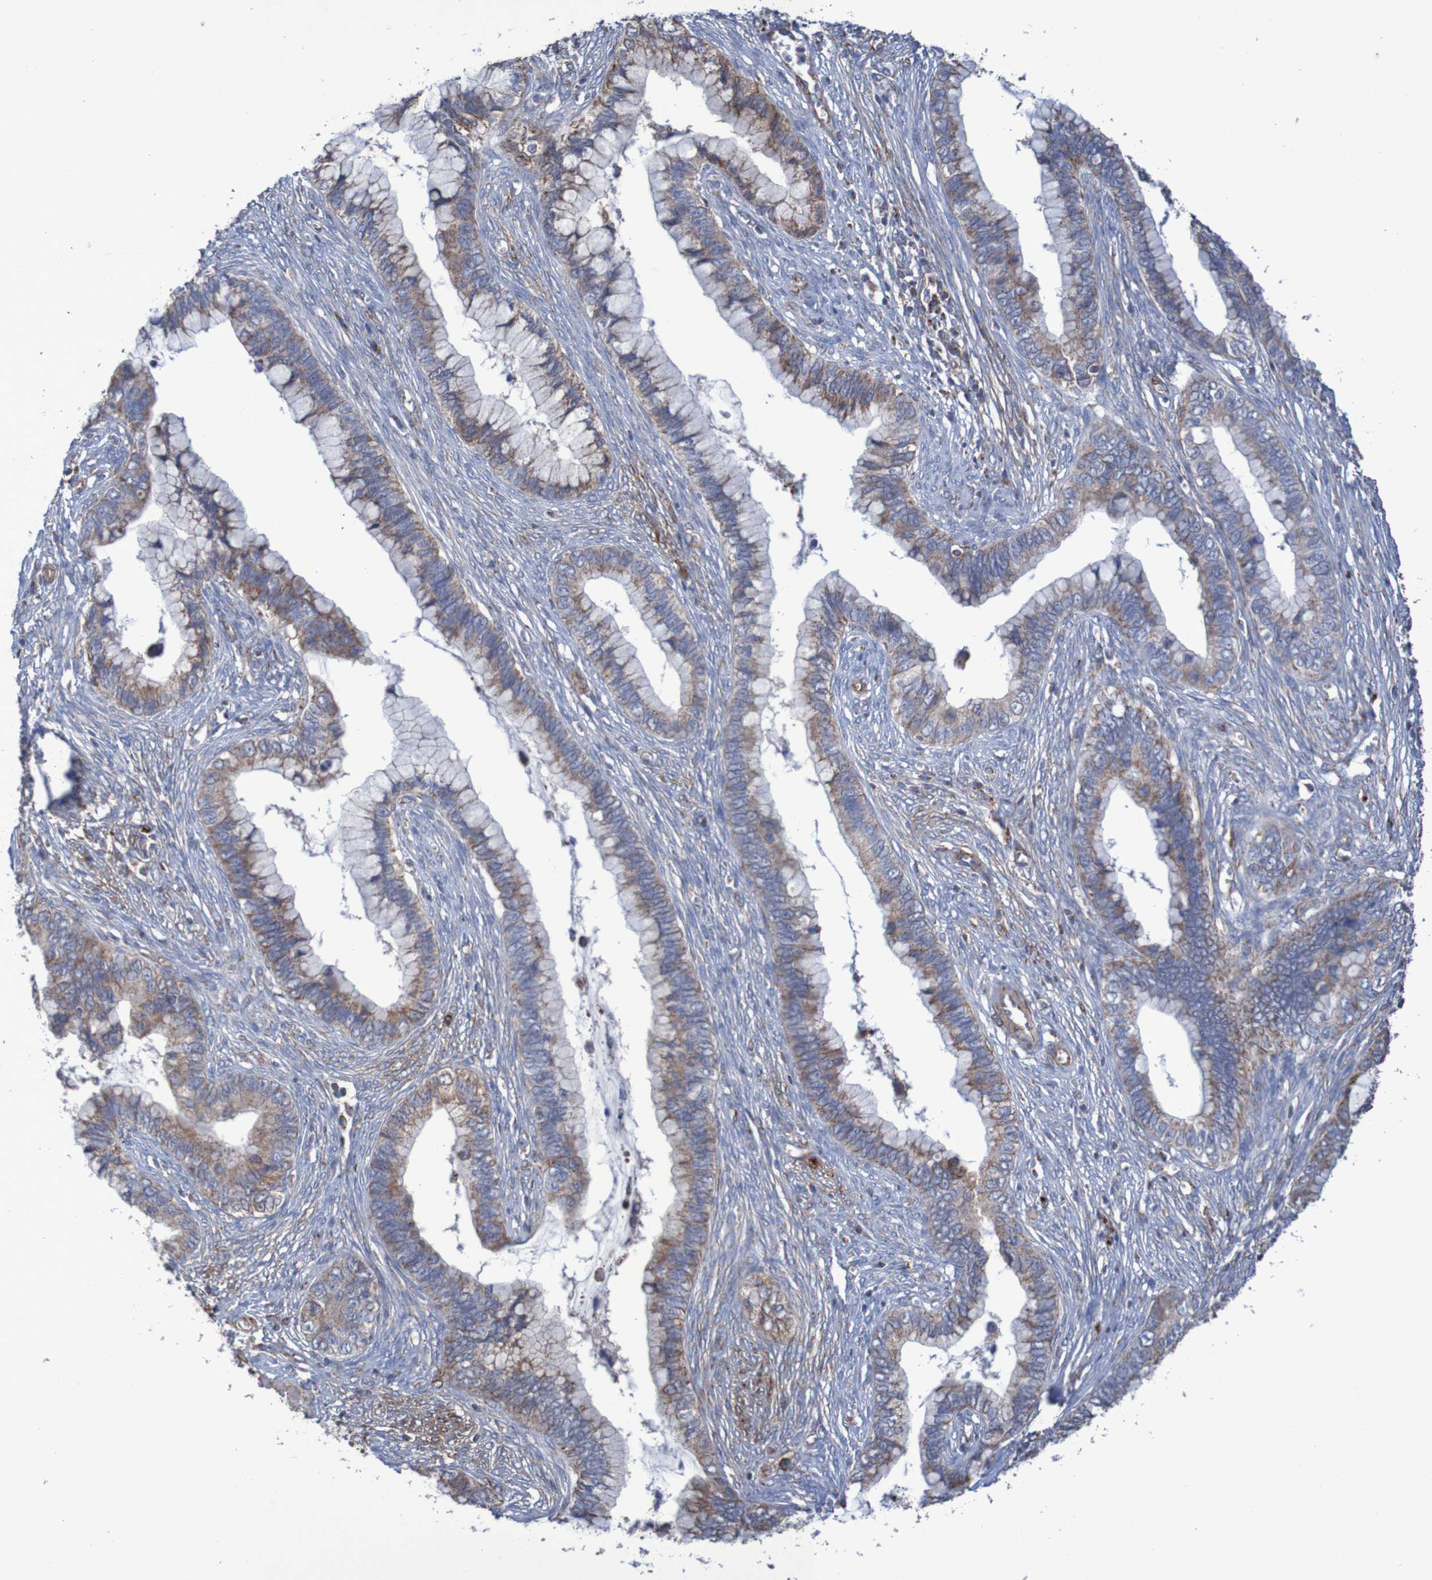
{"staining": {"intensity": "moderate", "quantity": ">75%", "location": "cytoplasmic/membranous"}, "tissue": "cervical cancer", "cell_type": "Tumor cells", "image_type": "cancer", "snomed": [{"axis": "morphology", "description": "Adenocarcinoma, NOS"}, {"axis": "topography", "description": "Cervix"}], "caption": "This image exhibits immunohistochemistry staining of human adenocarcinoma (cervical), with medium moderate cytoplasmic/membranous staining in approximately >75% of tumor cells.", "gene": "MMEL1", "patient": {"sex": "female", "age": 44}}